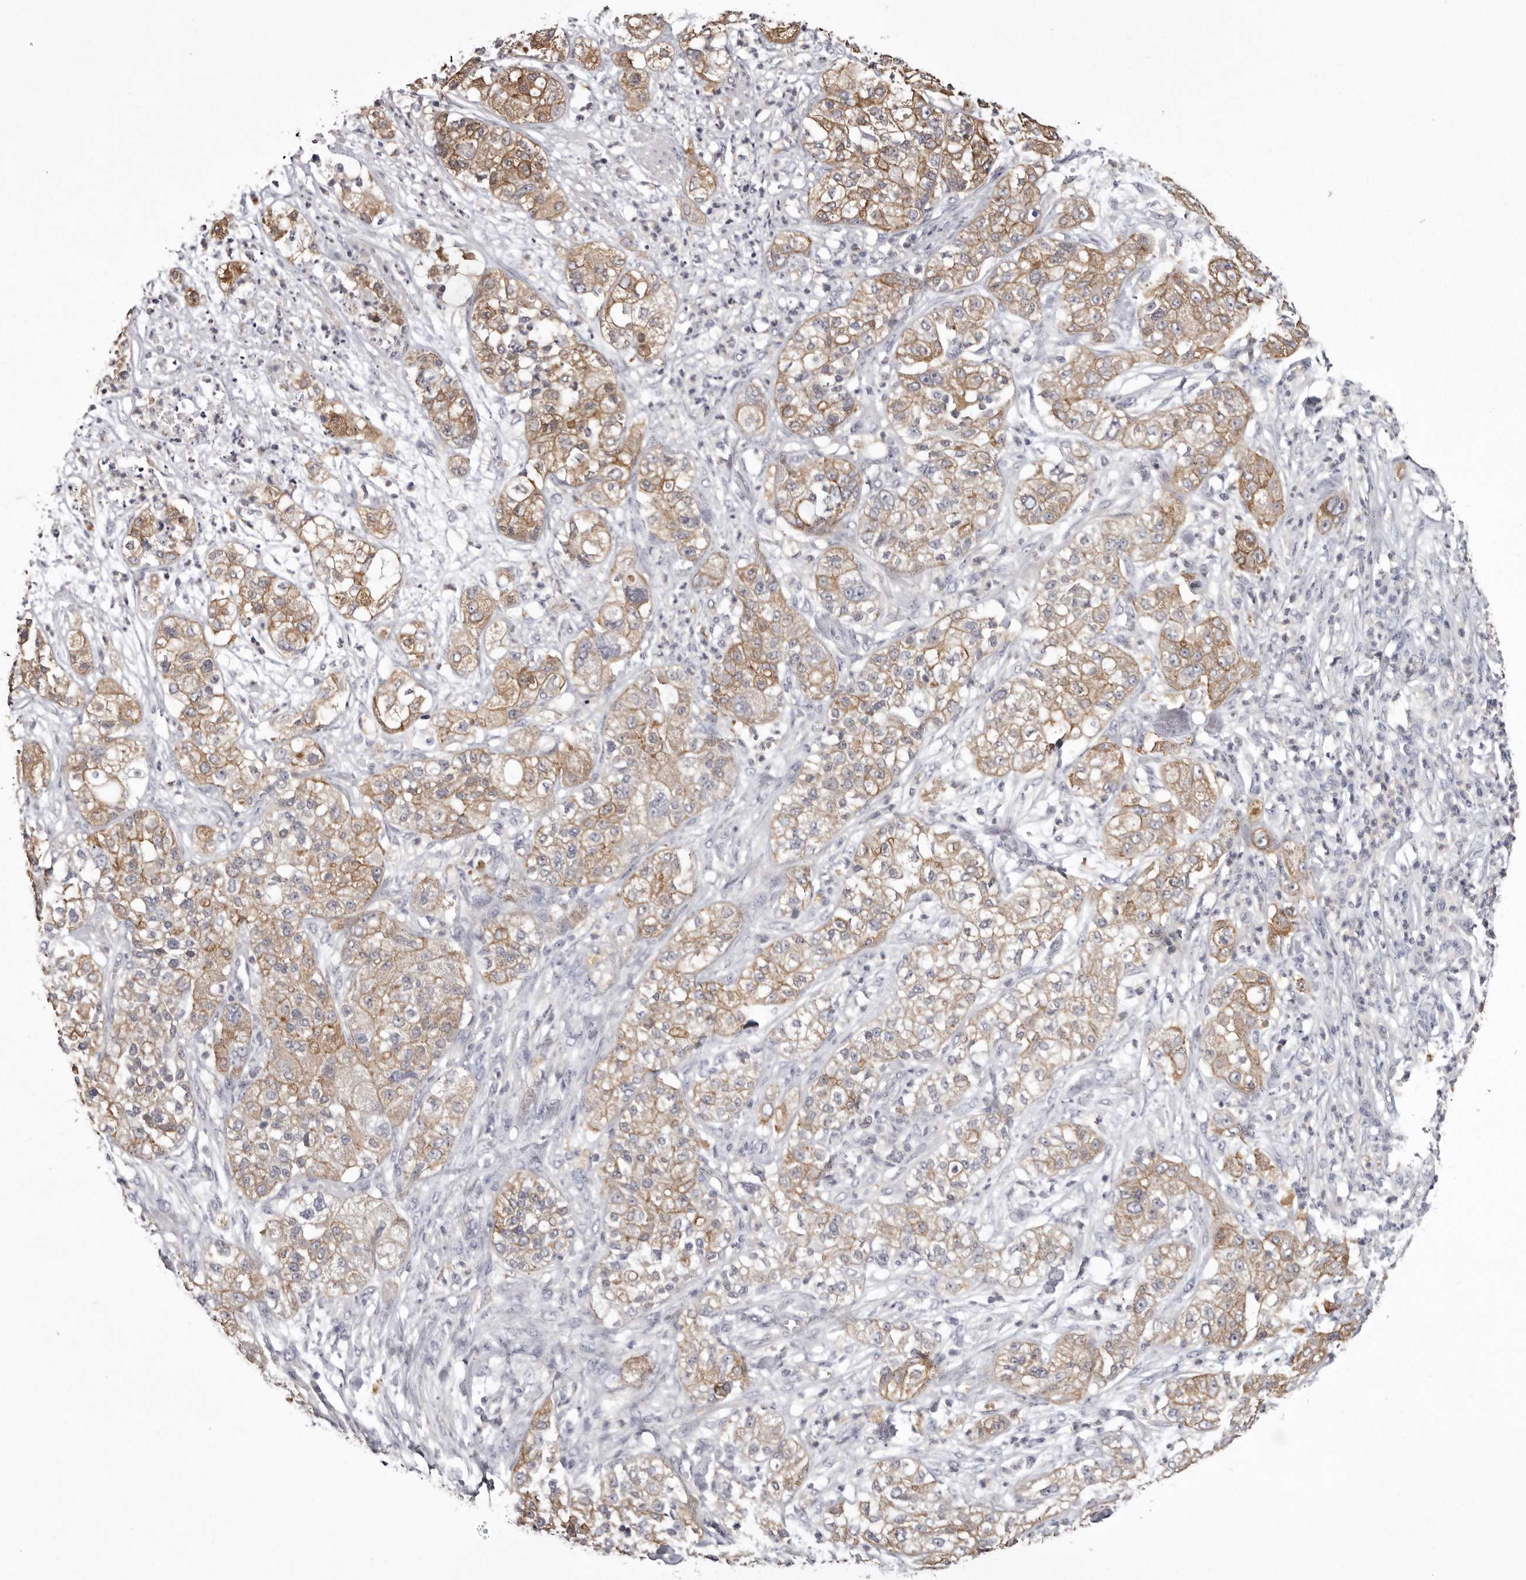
{"staining": {"intensity": "moderate", "quantity": ">75%", "location": "cytoplasmic/membranous"}, "tissue": "pancreatic cancer", "cell_type": "Tumor cells", "image_type": "cancer", "snomed": [{"axis": "morphology", "description": "Adenocarcinoma, NOS"}, {"axis": "topography", "description": "Pancreas"}], "caption": "Protein expression analysis of pancreatic cancer exhibits moderate cytoplasmic/membranous expression in approximately >75% of tumor cells. (DAB (3,3'-diaminobenzidine) IHC with brightfield microscopy, high magnification).", "gene": "LAD1", "patient": {"sex": "female", "age": 78}}